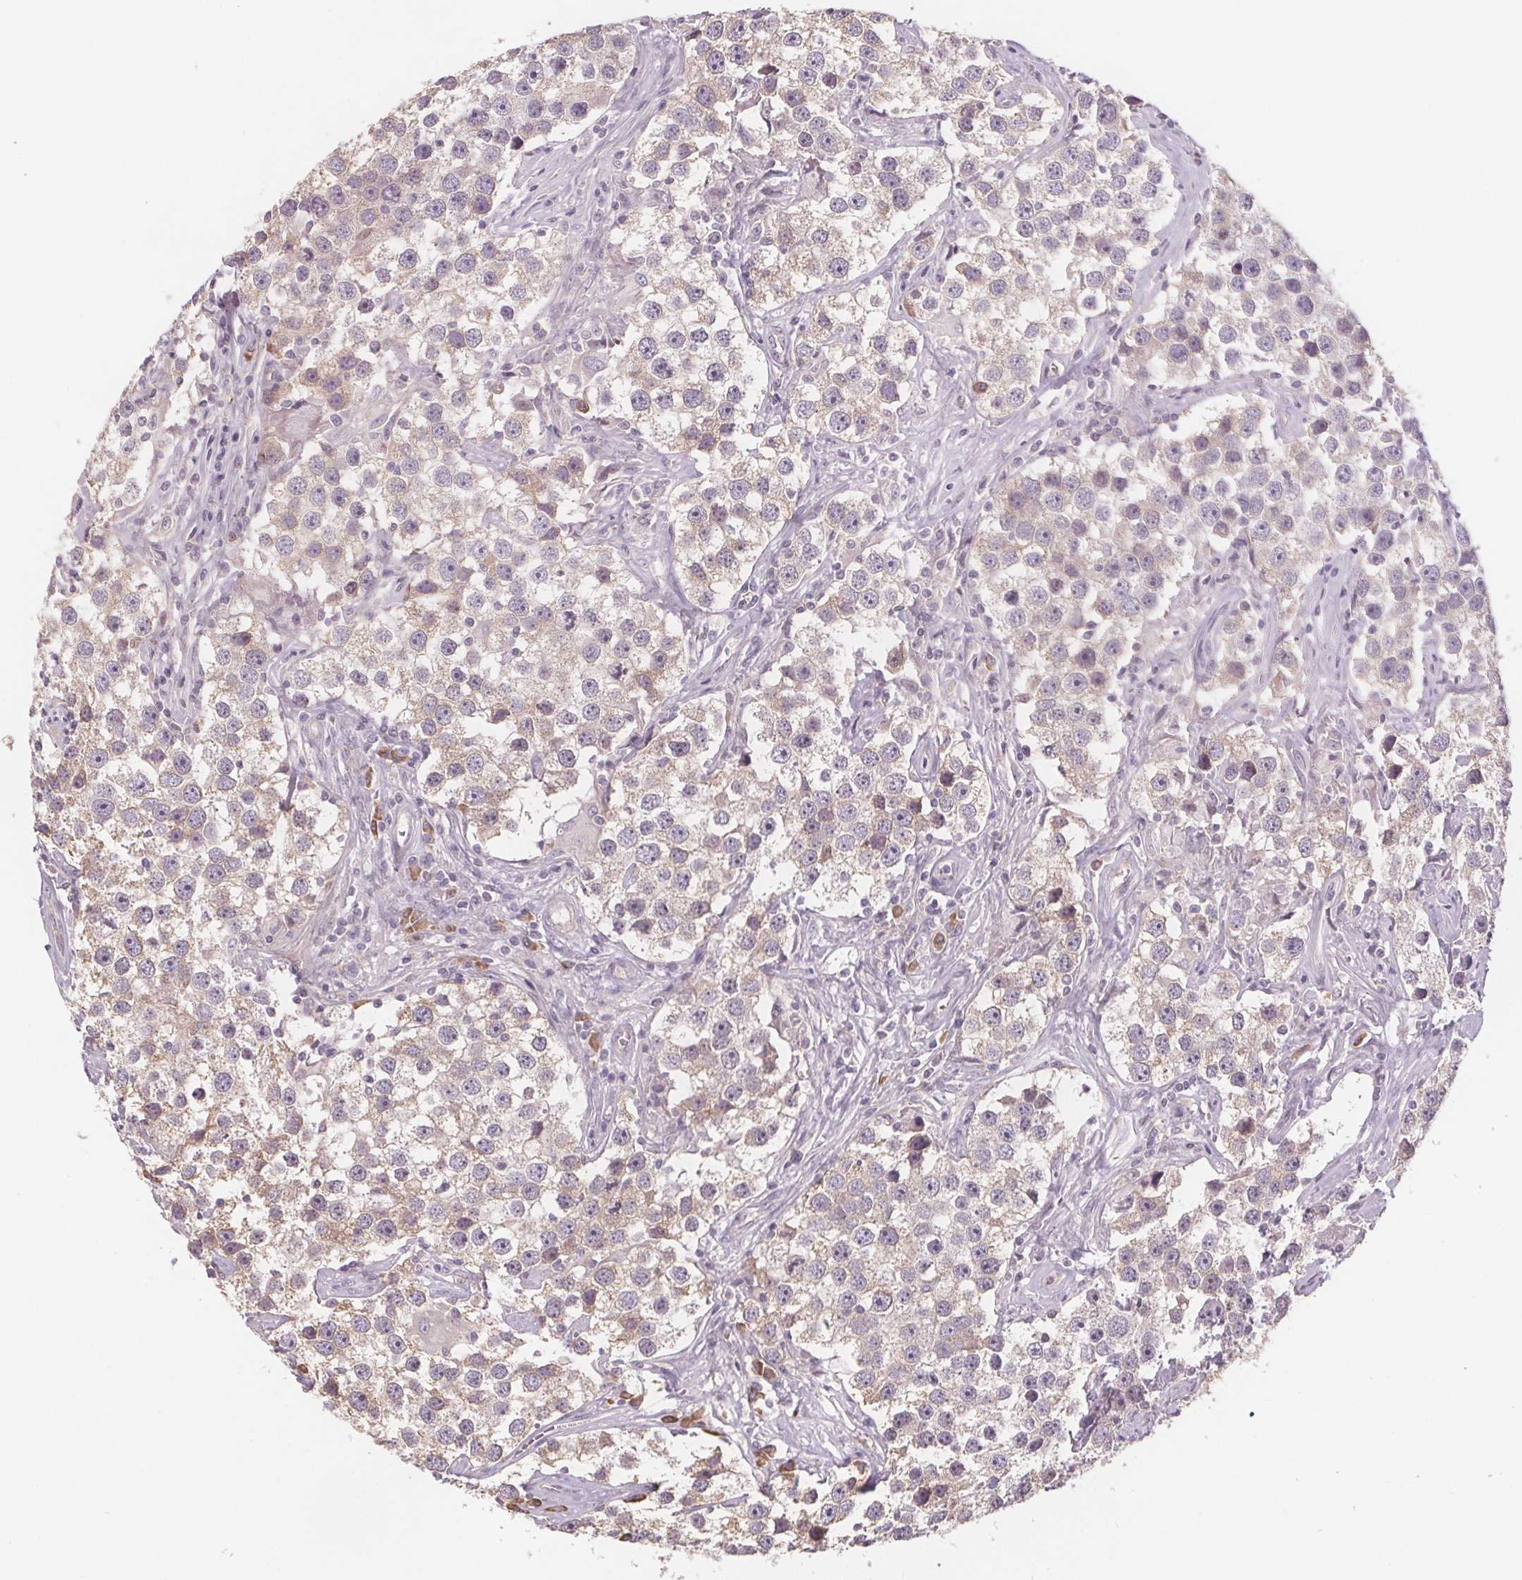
{"staining": {"intensity": "weak", "quantity": "25%-75%", "location": "cytoplasmic/membranous"}, "tissue": "testis cancer", "cell_type": "Tumor cells", "image_type": "cancer", "snomed": [{"axis": "morphology", "description": "Seminoma, NOS"}, {"axis": "topography", "description": "Testis"}], "caption": "Protein staining of testis seminoma tissue demonstrates weak cytoplasmic/membranous positivity in about 25%-75% of tumor cells.", "gene": "TMEM80", "patient": {"sex": "male", "age": 49}}